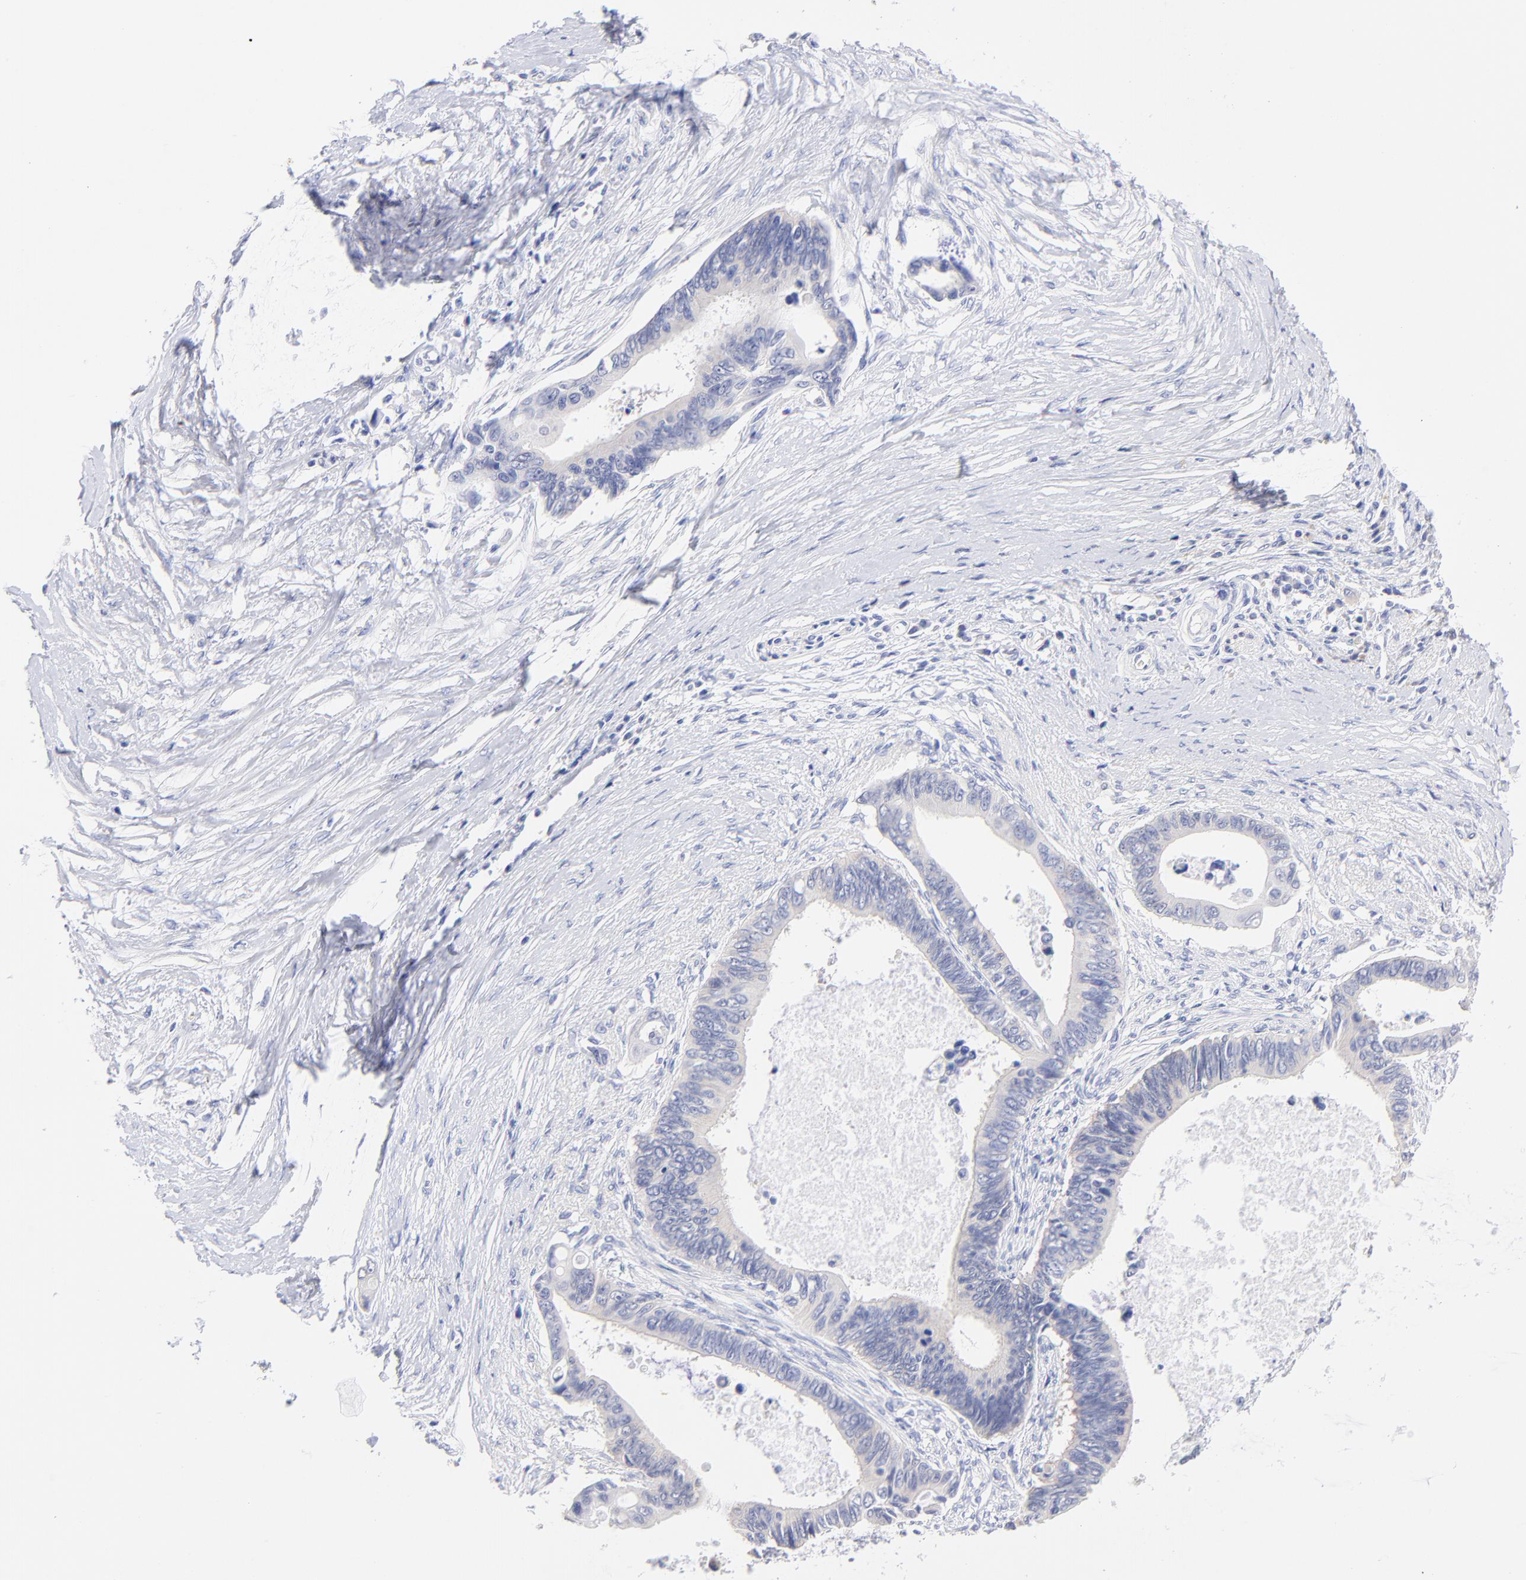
{"staining": {"intensity": "negative", "quantity": "none", "location": "none"}, "tissue": "pancreatic cancer", "cell_type": "Tumor cells", "image_type": "cancer", "snomed": [{"axis": "morphology", "description": "Adenocarcinoma, NOS"}, {"axis": "topography", "description": "Pancreas"}], "caption": "Human pancreatic cancer stained for a protein using immunohistochemistry exhibits no expression in tumor cells.", "gene": "CFAP57", "patient": {"sex": "female", "age": 70}}